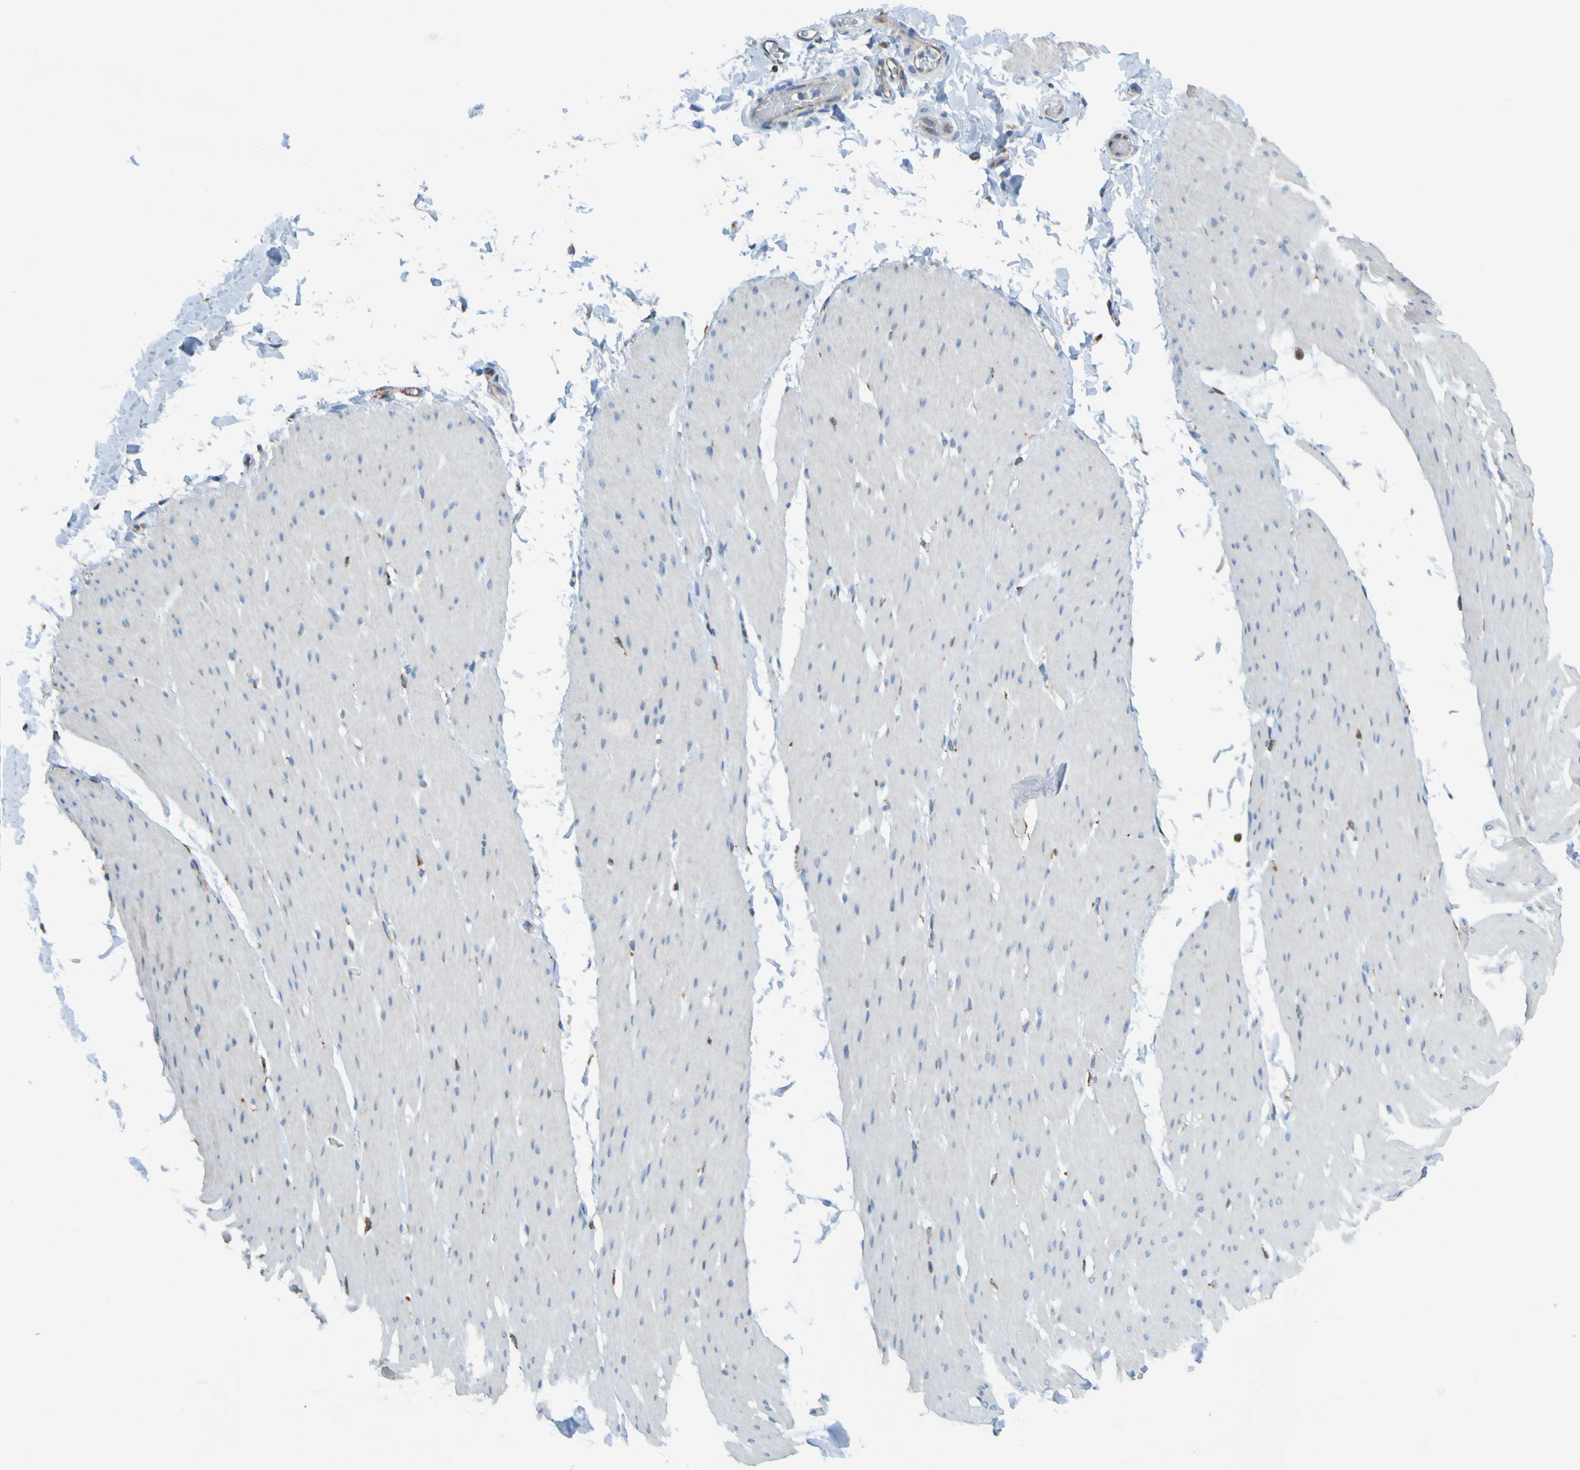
{"staining": {"intensity": "negative", "quantity": "none", "location": "none"}, "tissue": "smooth muscle", "cell_type": "Smooth muscle cells", "image_type": "normal", "snomed": [{"axis": "morphology", "description": "Normal tissue, NOS"}, {"axis": "topography", "description": "Smooth muscle"}, {"axis": "topography", "description": "Colon"}], "caption": "The immunohistochemistry (IHC) micrograph has no significant positivity in smooth muscle cells of smooth muscle. (Brightfield microscopy of DAB (3,3'-diaminobenzidine) immunohistochemistry (IHC) at high magnification).", "gene": "SSR1", "patient": {"sex": "male", "age": 67}}